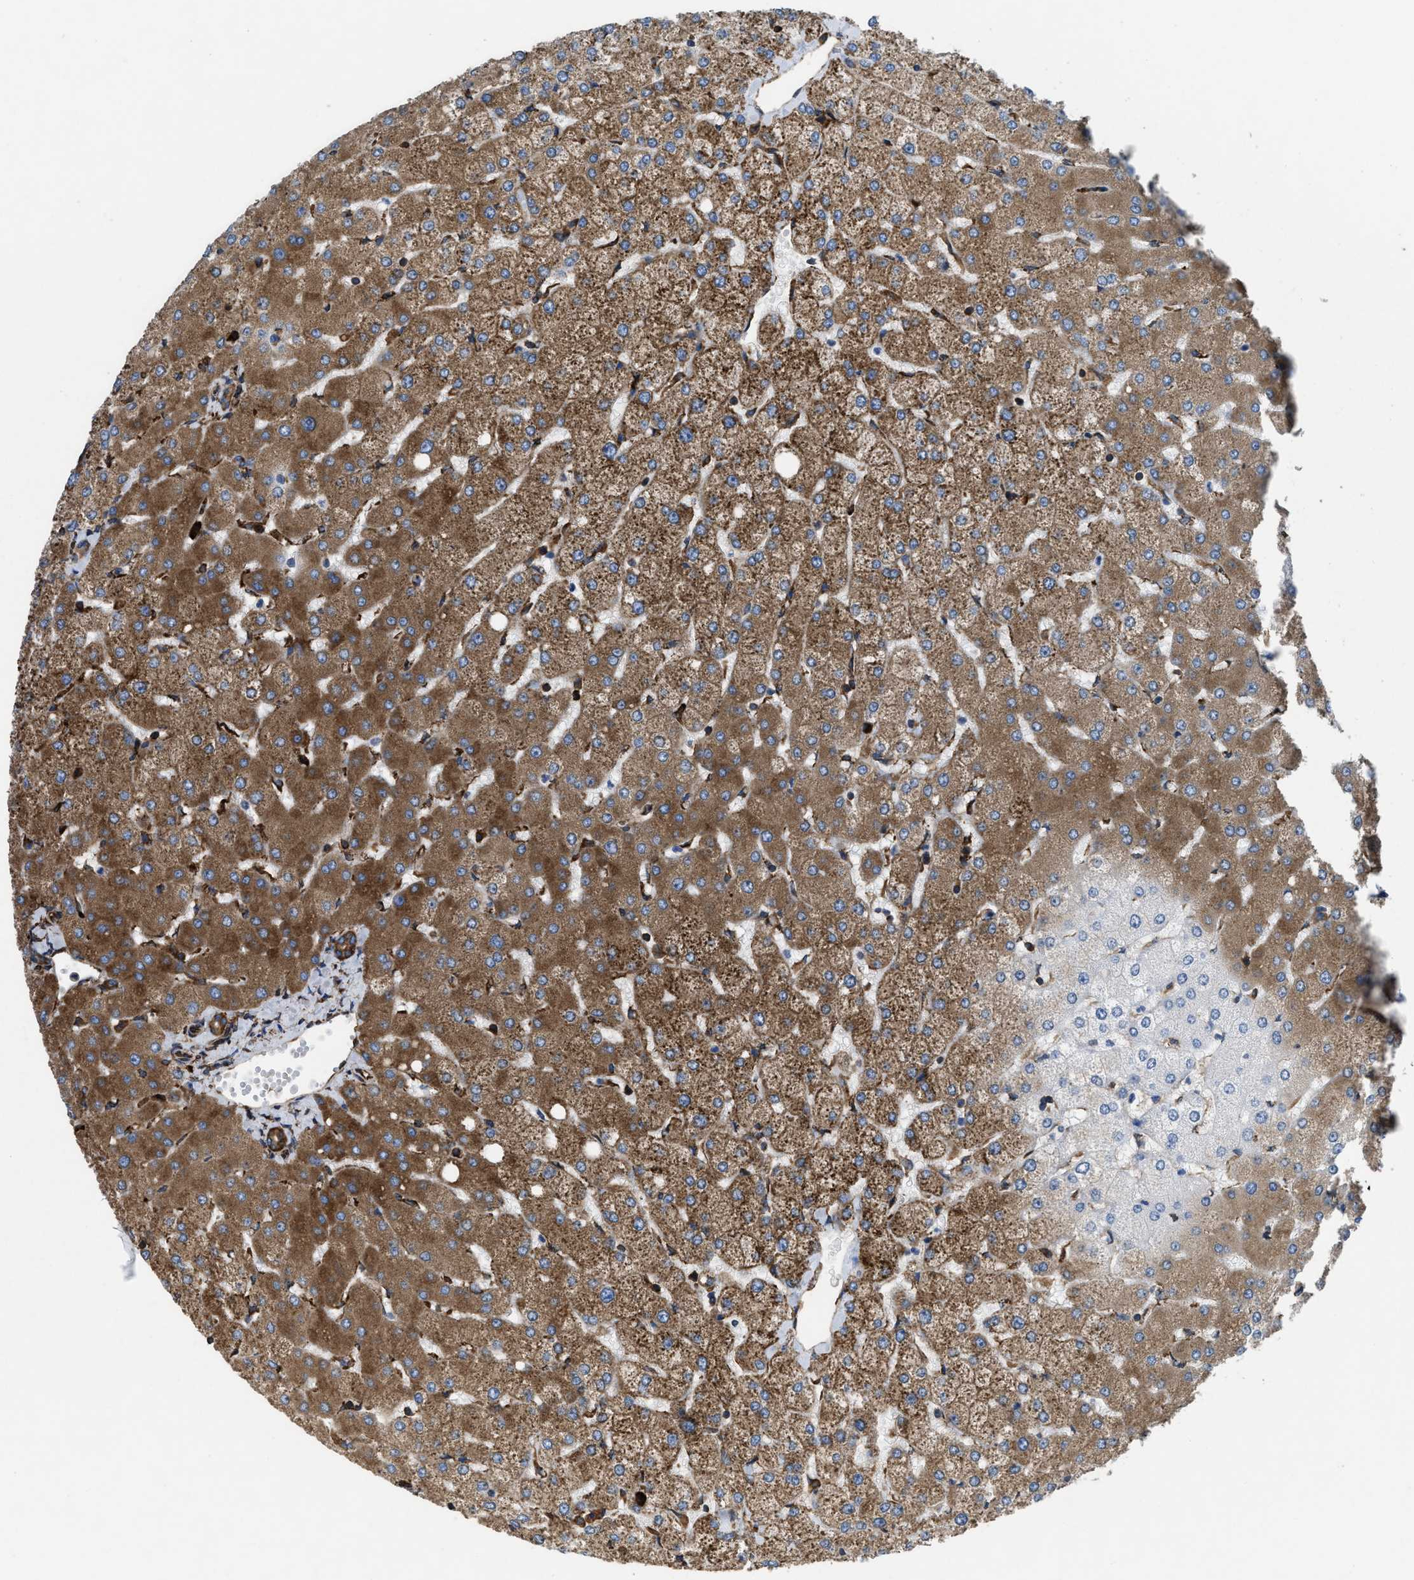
{"staining": {"intensity": "moderate", "quantity": ">75%", "location": "cytoplasmic/membranous"}, "tissue": "liver", "cell_type": "Cholangiocytes", "image_type": "normal", "snomed": [{"axis": "morphology", "description": "Normal tissue, NOS"}, {"axis": "topography", "description": "Liver"}], "caption": "Cholangiocytes reveal moderate cytoplasmic/membranous staining in approximately >75% of cells in normal liver.", "gene": "CAPRIN1", "patient": {"sex": "female", "age": 54}}